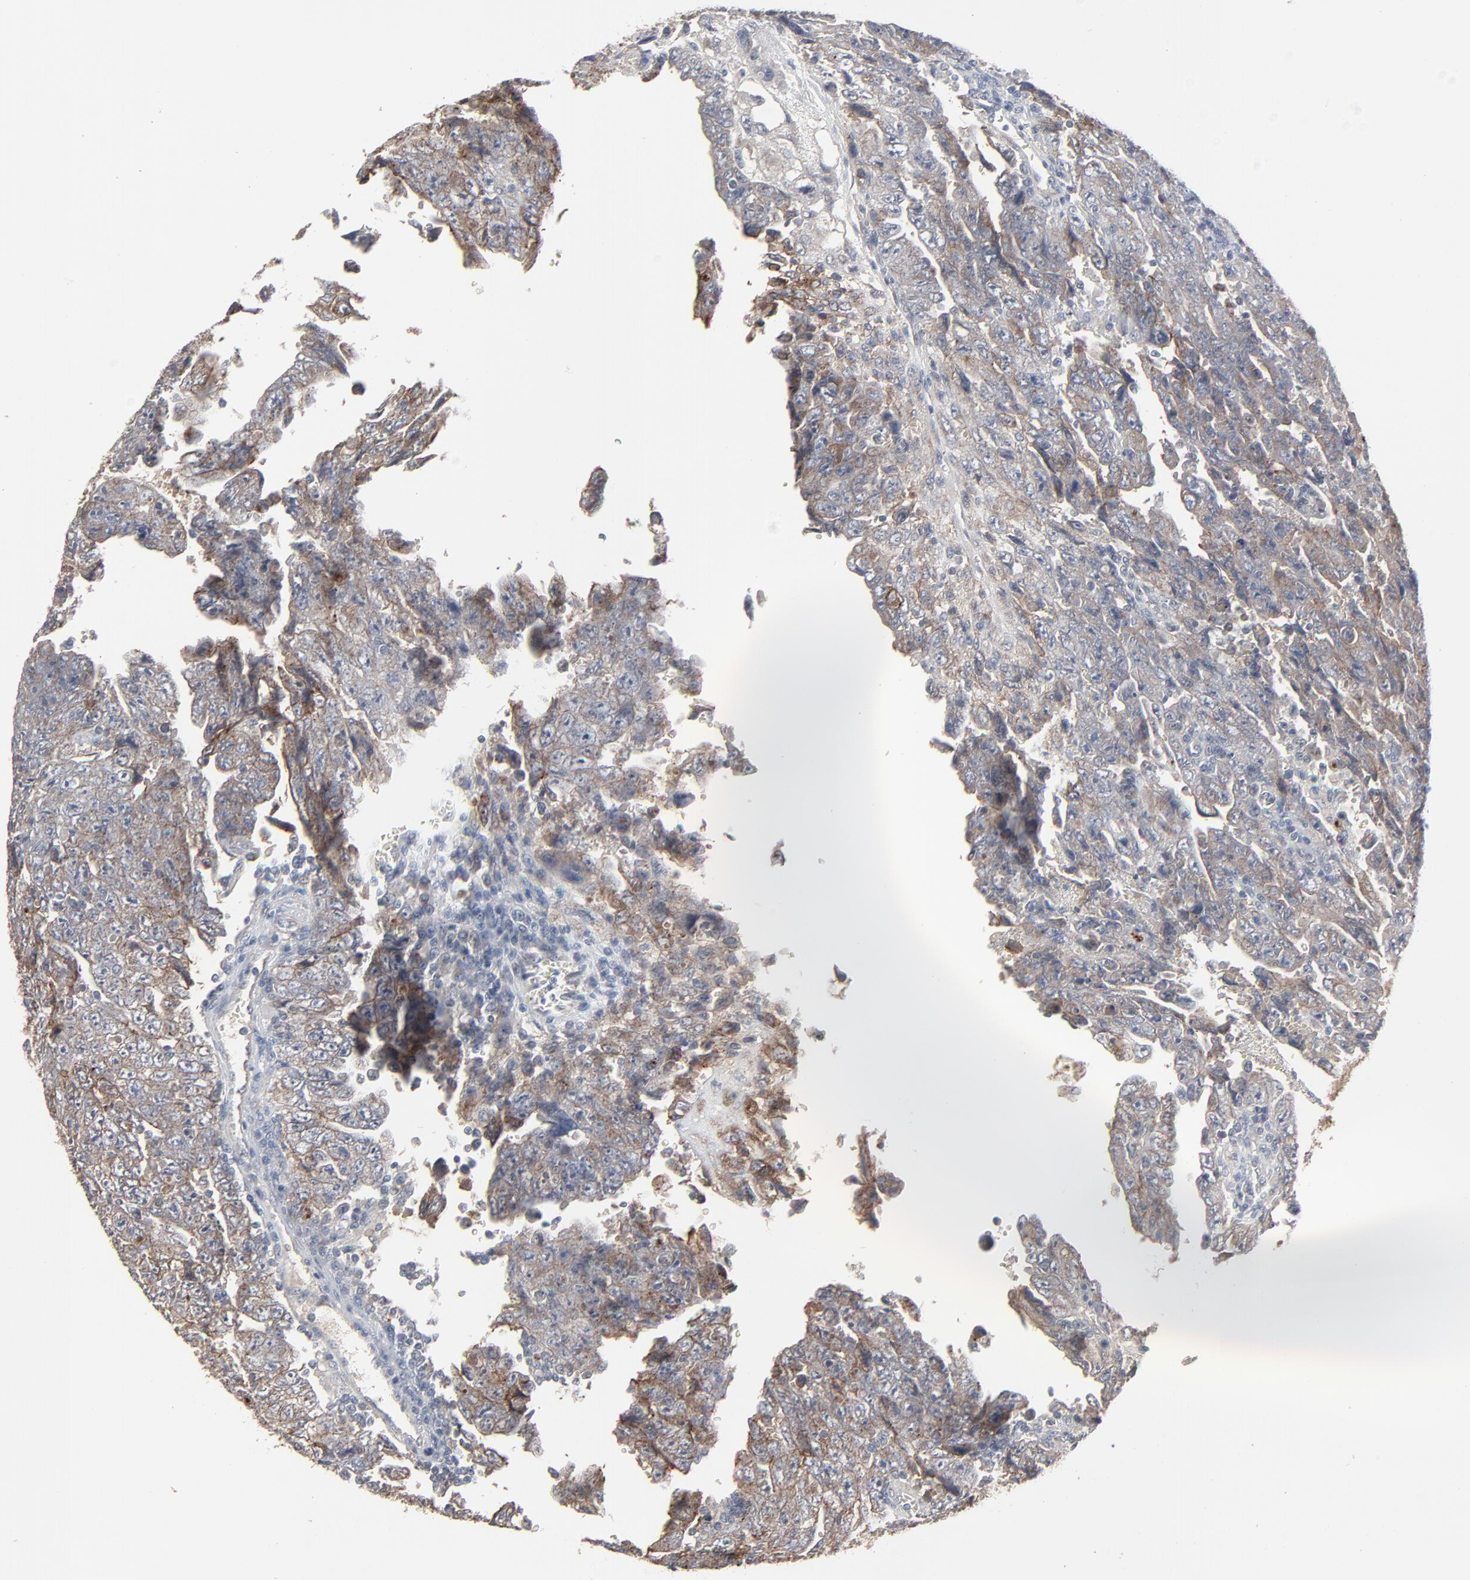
{"staining": {"intensity": "moderate", "quantity": "25%-75%", "location": "cytoplasmic/membranous"}, "tissue": "testis cancer", "cell_type": "Tumor cells", "image_type": "cancer", "snomed": [{"axis": "morphology", "description": "Carcinoma, Embryonal, NOS"}, {"axis": "topography", "description": "Testis"}], "caption": "A photomicrograph showing moderate cytoplasmic/membranous expression in about 25%-75% of tumor cells in testis cancer (embryonal carcinoma), as visualized by brown immunohistochemical staining.", "gene": "JAM3", "patient": {"sex": "male", "age": 28}}